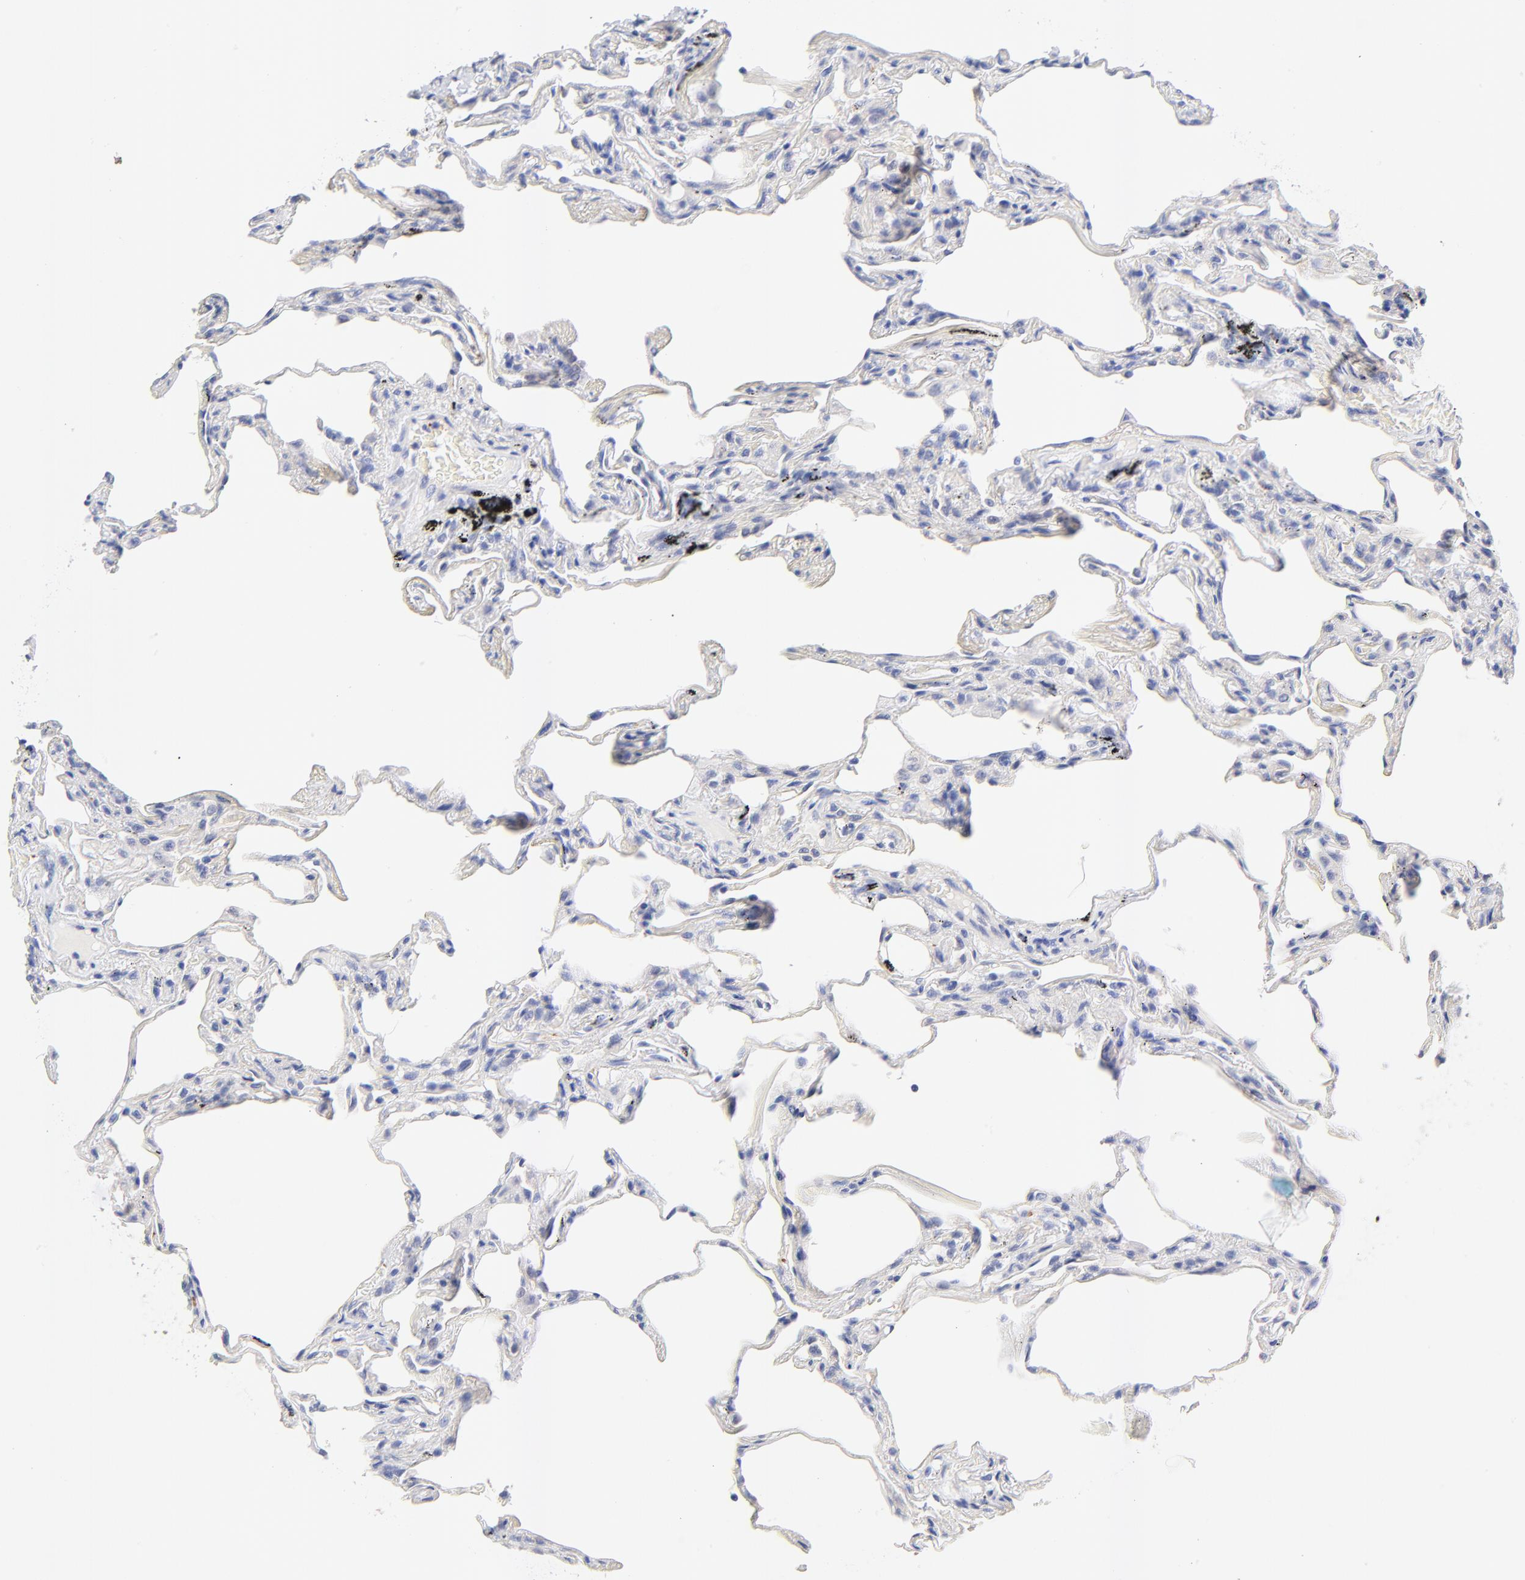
{"staining": {"intensity": "negative", "quantity": "none", "location": "none"}, "tissue": "lung", "cell_type": "Alveolar cells", "image_type": "normal", "snomed": [{"axis": "morphology", "description": "Normal tissue, NOS"}, {"axis": "morphology", "description": "Inflammation, NOS"}, {"axis": "topography", "description": "Lung"}], "caption": "This is an immunohistochemistry micrograph of normal lung. There is no positivity in alveolar cells.", "gene": "FAM117B", "patient": {"sex": "male", "age": 69}}